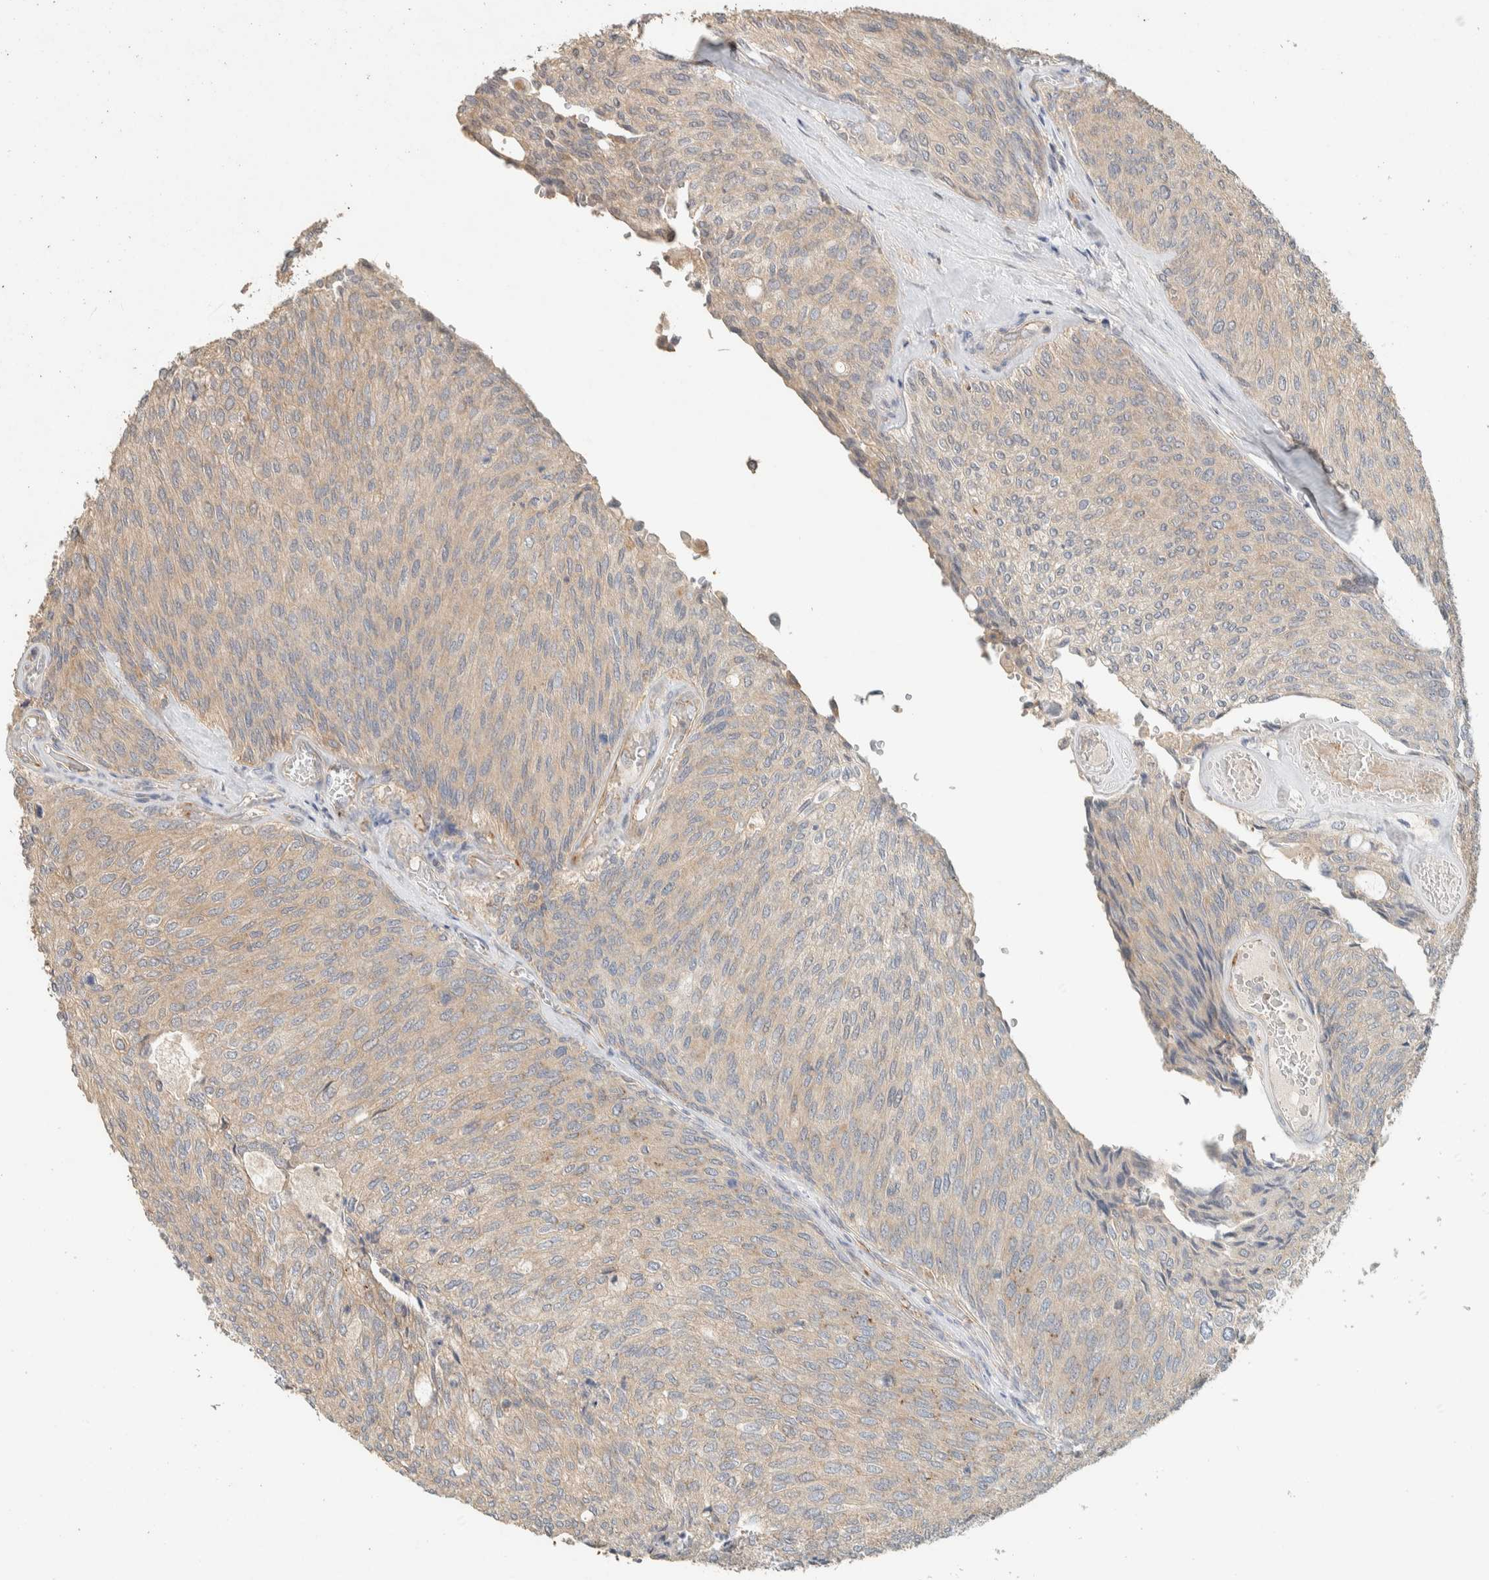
{"staining": {"intensity": "moderate", "quantity": "25%-75%", "location": "cytoplasmic/membranous"}, "tissue": "urothelial cancer", "cell_type": "Tumor cells", "image_type": "cancer", "snomed": [{"axis": "morphology", "description": "Urothelial carcinoma, Low grade"}, {"axis": "topography", "description": "Urinary bladder"}], "caption": "Immunohistochemistry staining of urothelial cancer, which displays medium levels of moderate cytoplasmic/membranous positivity in approximately 25%-75% of tumor cells indicating moderate cytoplasmic/membranous protein positivity. The staining was performed using DAB (3,3'-diaminobenzidine) (brown) for protein detection and nuclei were counterstained in hematoxylin (blue).", "gene": "PDE7B", "patient": {"sex": "female", "age": 79}}